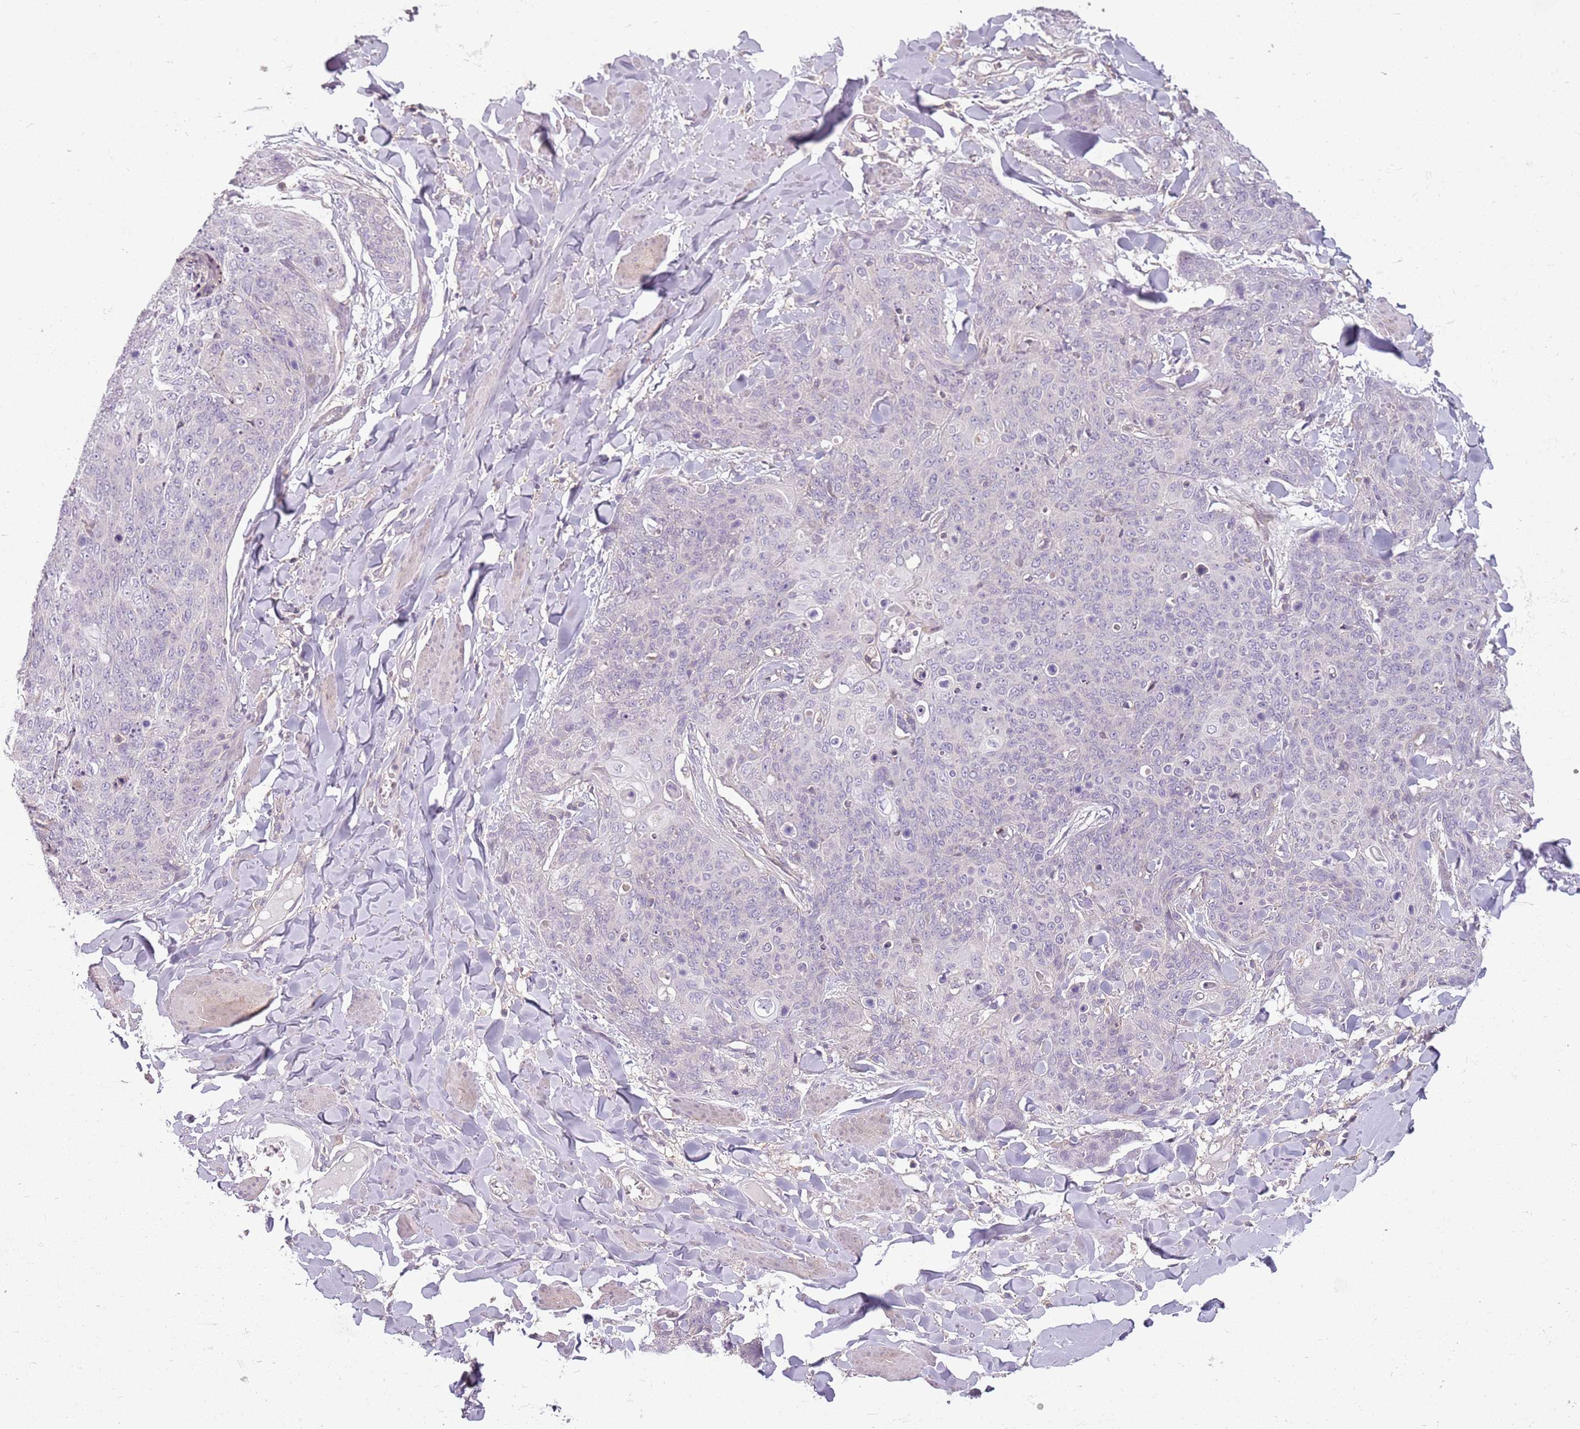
{"staining": {"intensity": "negative", "quantity": "none", "location": "none"}, "tissue": "skin cancer", "cell_type": "Tumor cells", "image_type": "cancer", "snomed": [{"axis": "morphology", "description": "Squamous cell carcinoma, NOS"}, {"axis": "topography", "description": "Skin"}, {"axis": "topography", "description": "Vulva"}], "caption": "Human squamous cell carcinoma (skin) stained for a protein using IHC shows no staining in tumor cells.", "gene": "DEFB116", "patient": {"sex": "female", "age": 85}}